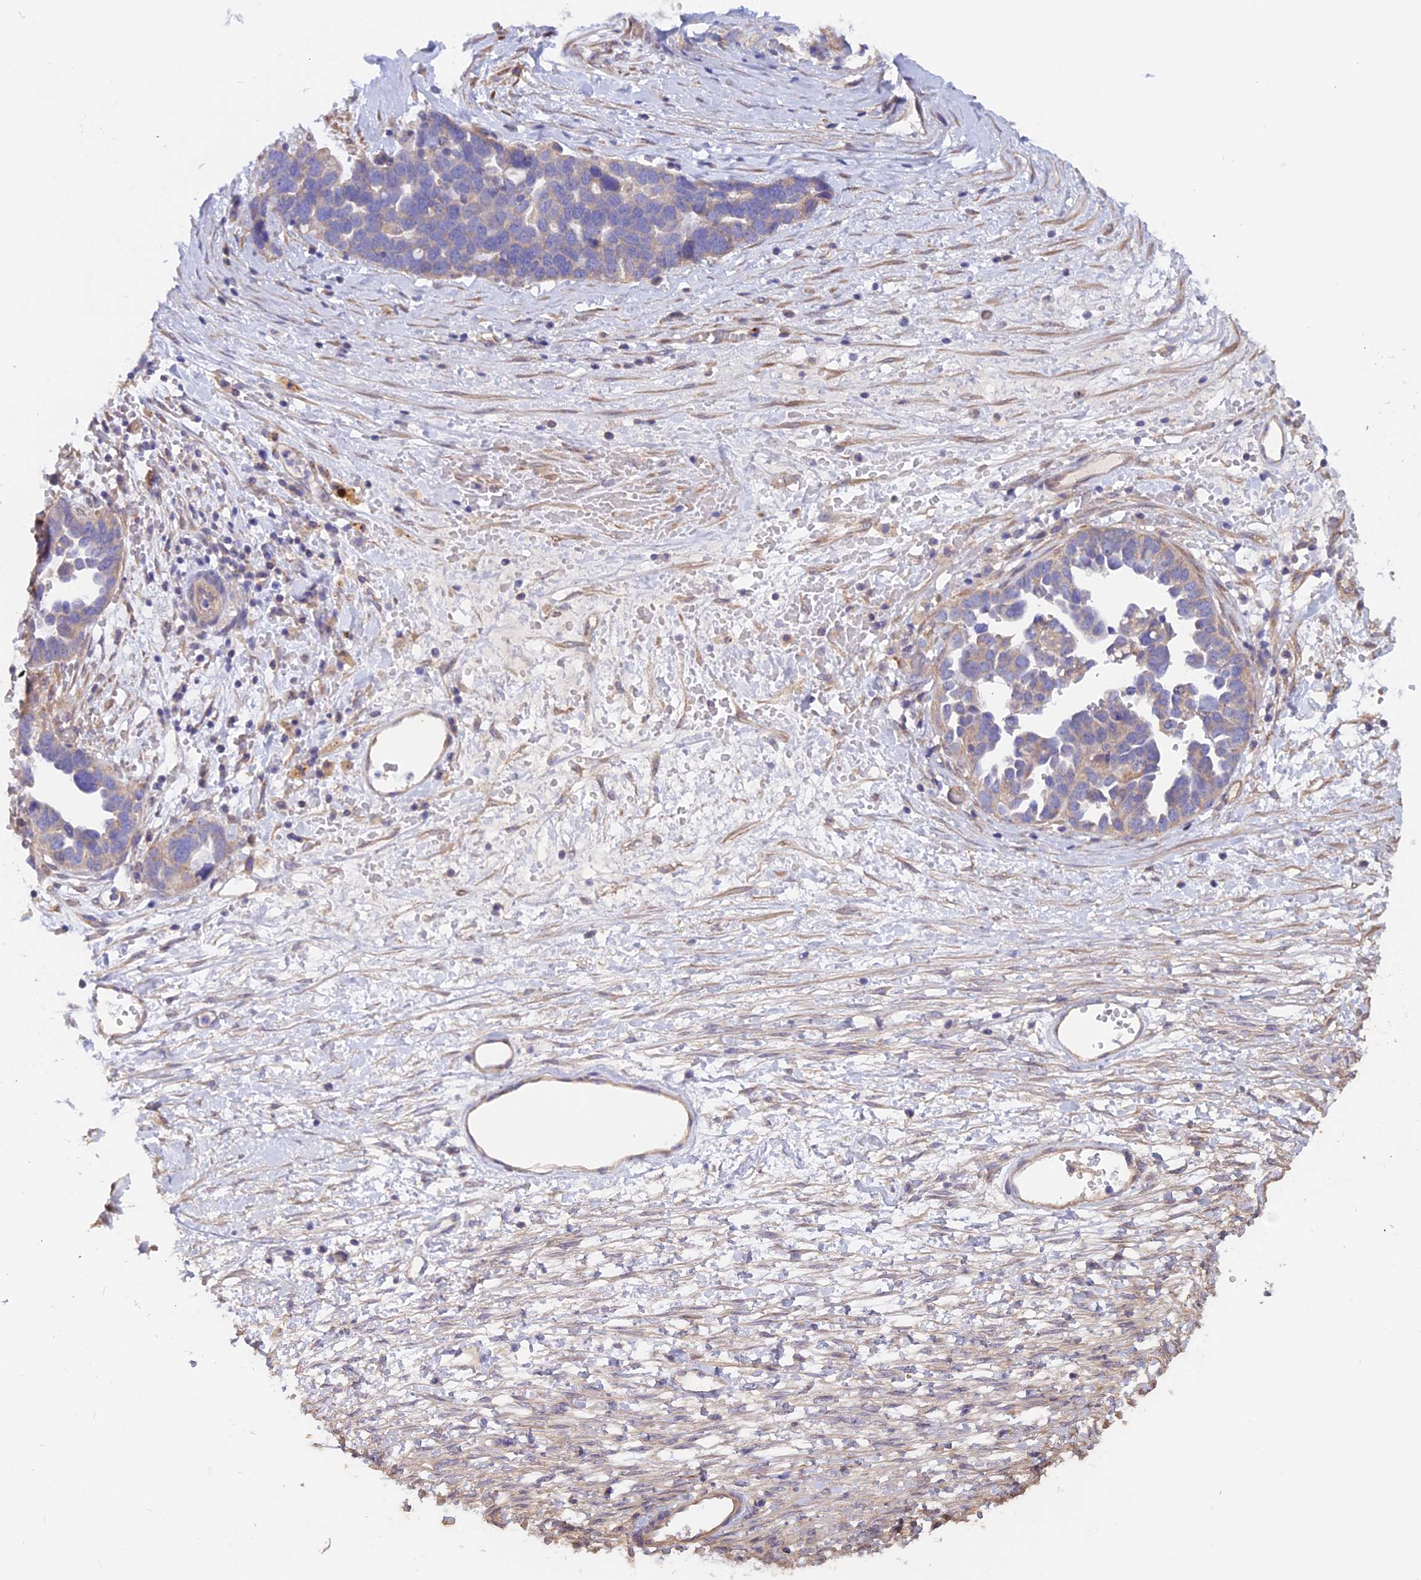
{"staining": {"intensity": "negative", "quantity": "none", "location": "none"}, "tissue": "ovarian cancer", "cell_type": "Tumor cells", "image_type": "cancer", "snomed": [{"axis": "morphology", "description": "Cystadenocarcinoma, serous, NOS"}, {"axis": "topography", "description": "Ovary"}], "caption": "The image demonstrates no staining of tumor cells in ovarian serous cystadenocarcinoma.", "gene": "HYCC1", "patient": {"sex": "female", "age": 54}}